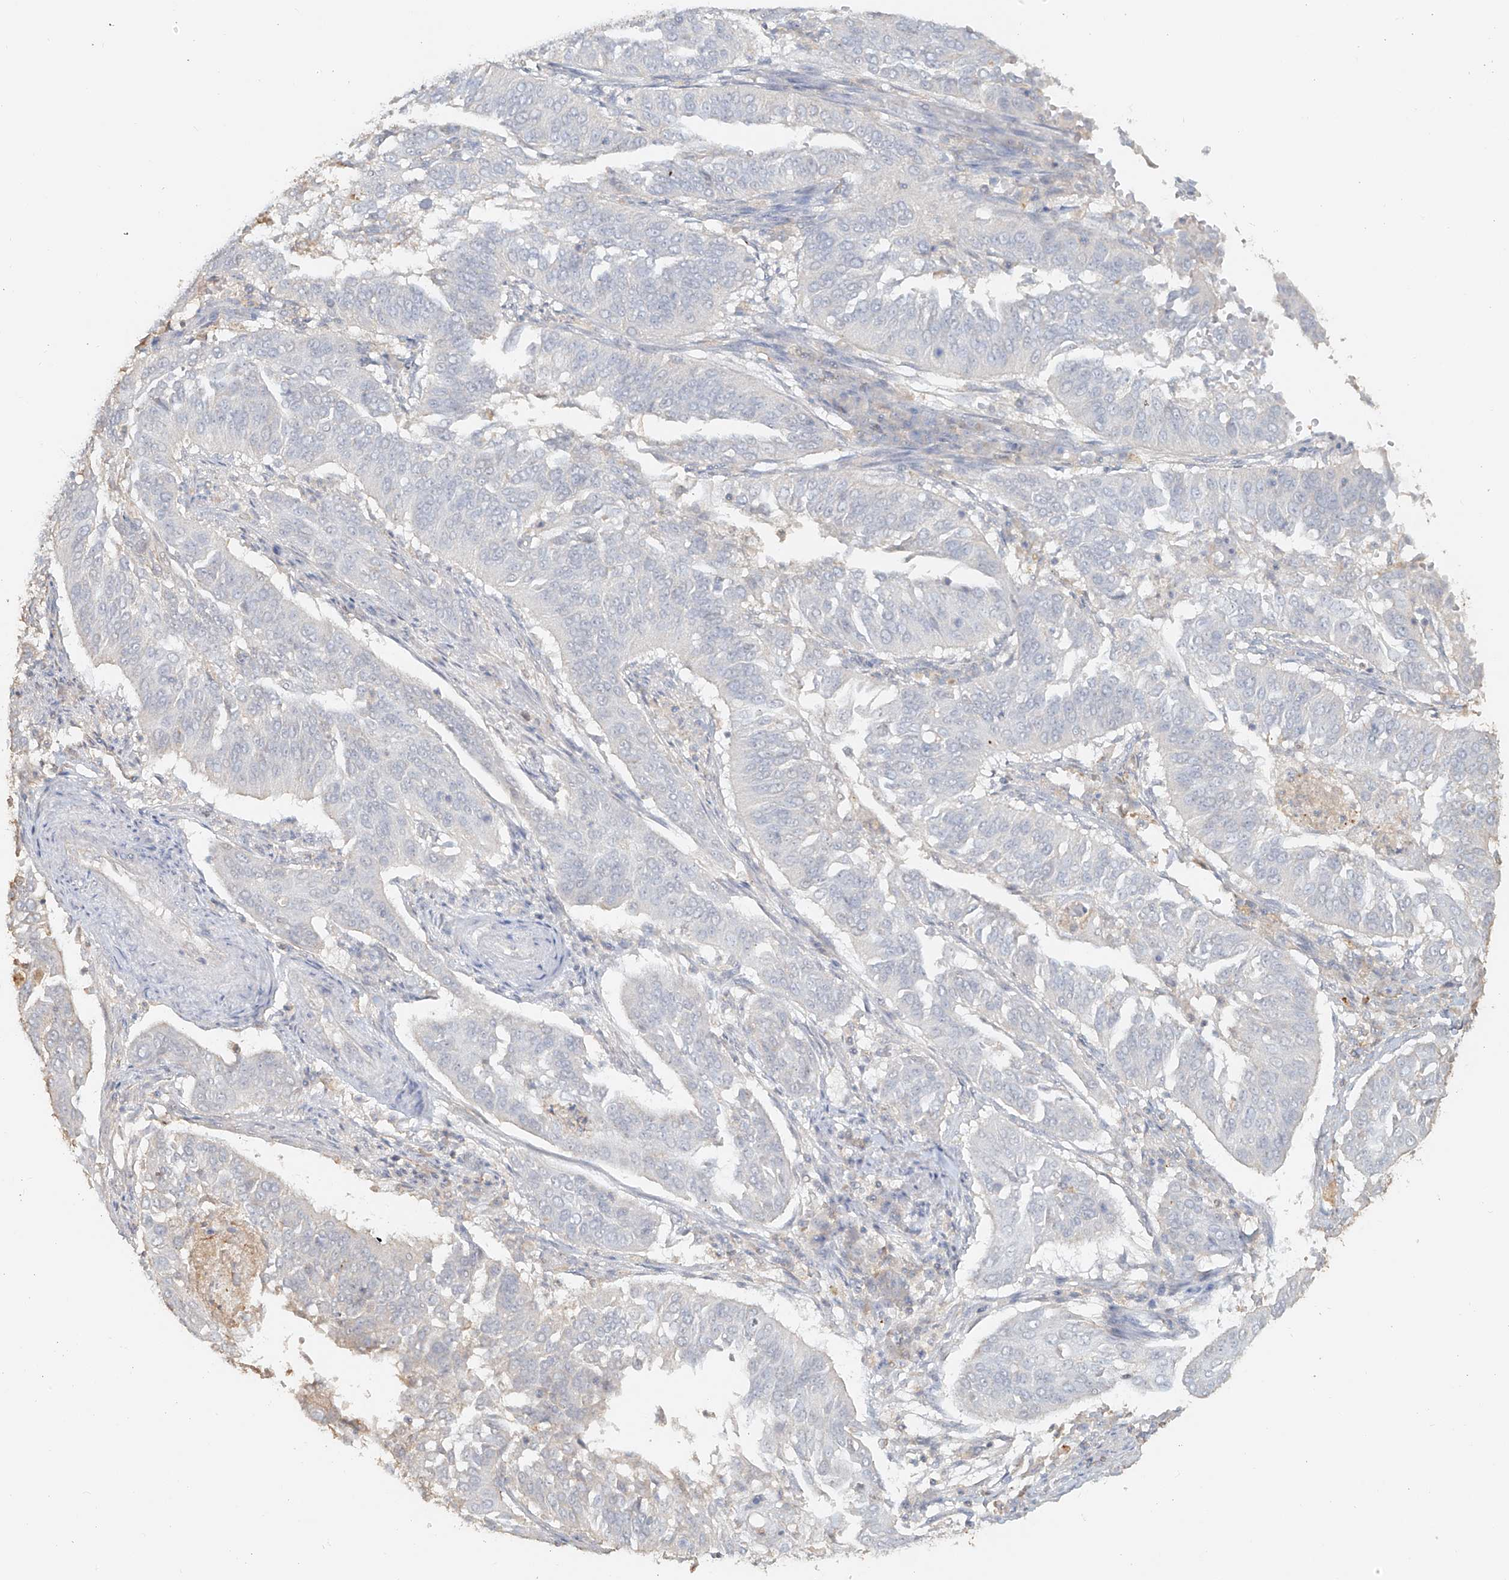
{"staining": {"intensity": "negative", "quantity": "none", "location": "none"}, "tissue": "cervical cancer", "cell_type": "Tumor cells", "image_type": "cancer", "snomed": [{"axis": "morphology", "description": "Normal tissue, NOS"}, {"axis": "morphology", "description": "Squamous cell carcinoma, NOS"}, {"axis": "topography", "description": "Cervix"}], "caption": "An image of cervical squamous cell carcinoma stained for a protein reveals no brown staining in tumor cells.", "gene": "NPHS1", "patient": {"sex": "female", "age": 39}}